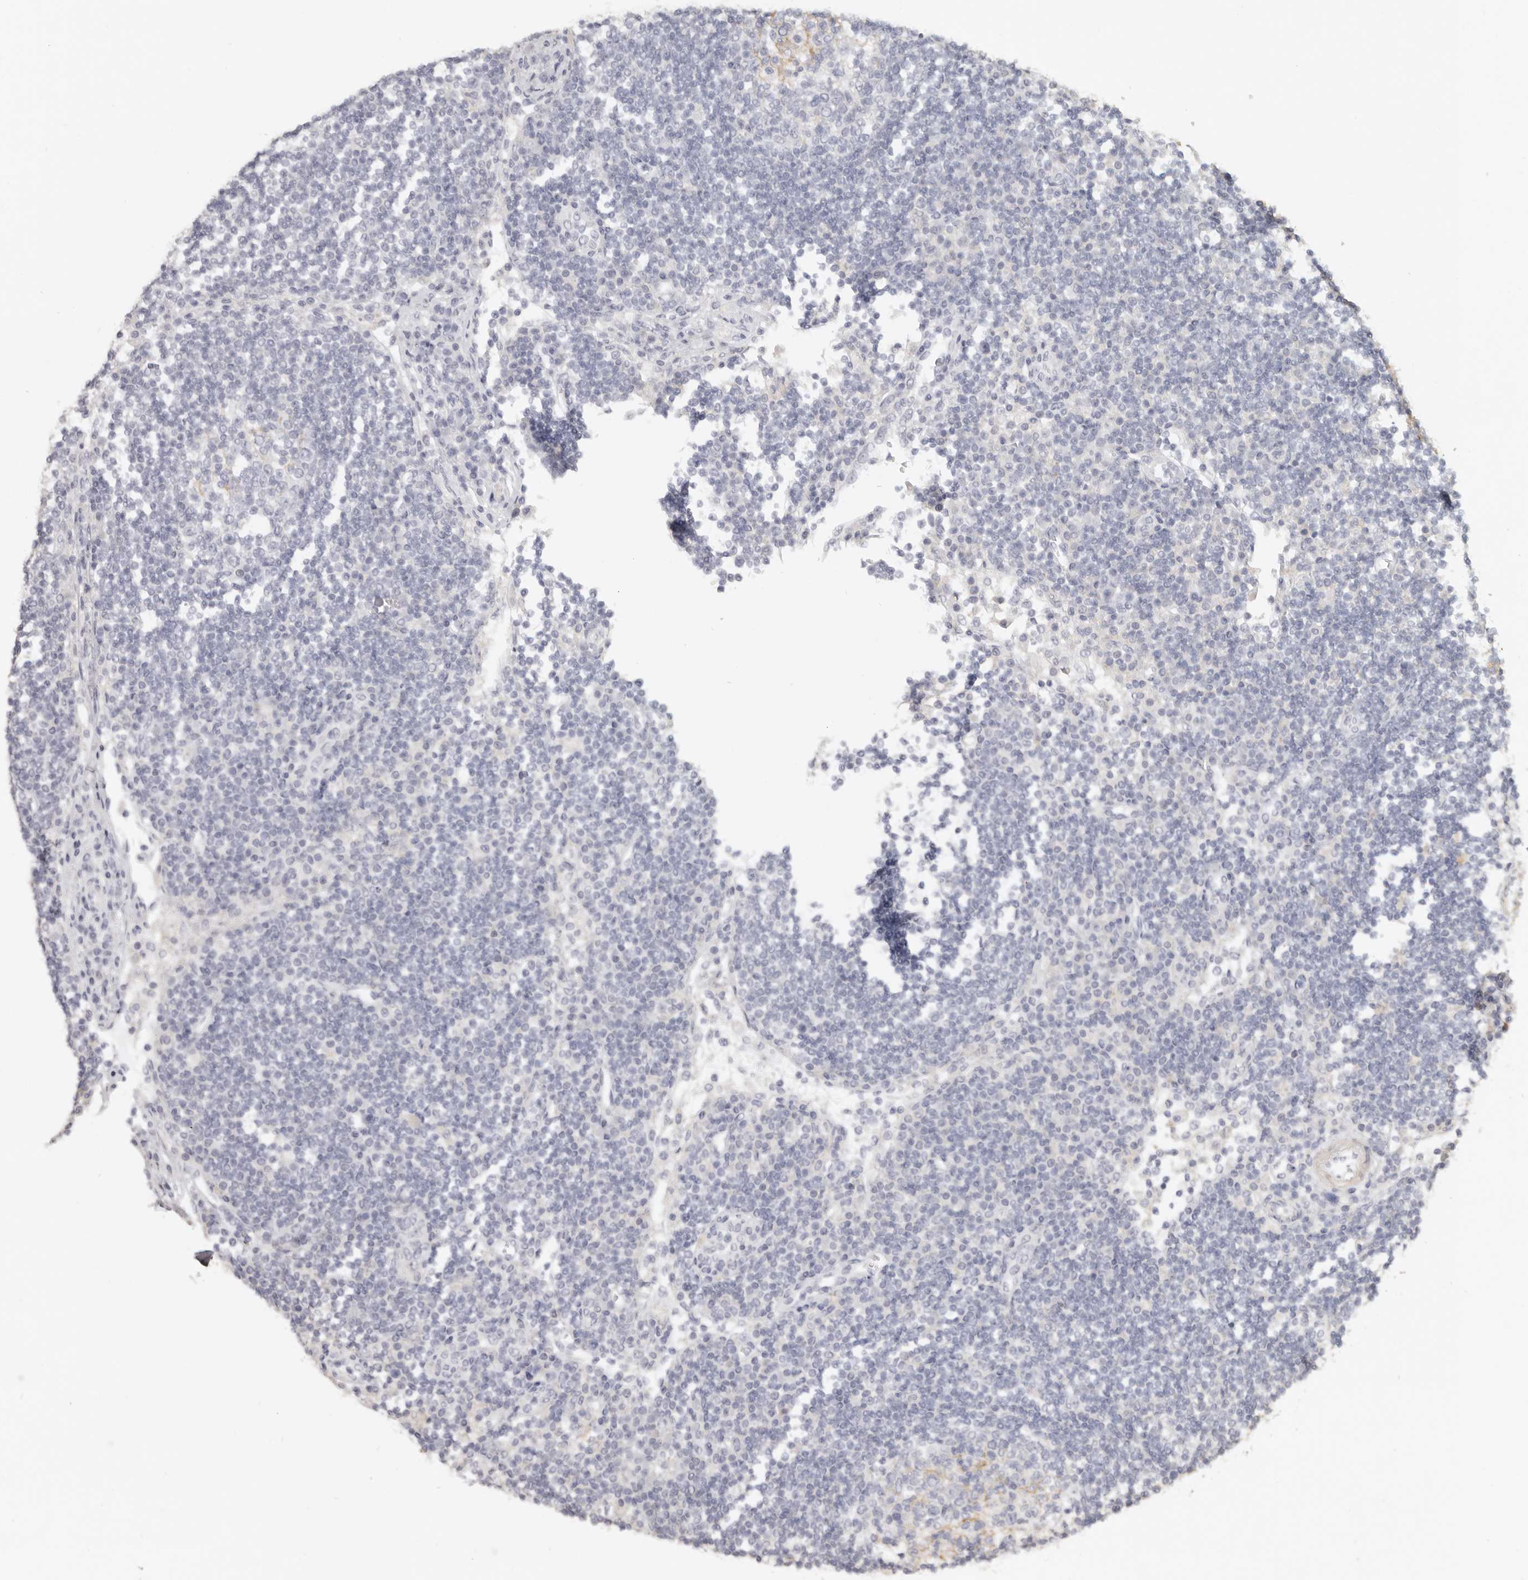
{"staining": {"intensity": "negative", "quantity": "none", "location": "none"}, "tissue": "lymph node", "cell_type": "Germinal center cells", "image_type": "normal", "snomed": [{"axis": "morphology", "description": "Normal tissue, NOS"}, {"axis": "topography", "description": "Lymph node"}], "caption": "This histopathology image is of benign lymph node stained with IHC to label a protein in brown with the nuclei are counter-stained blue. There is no positivity in germinal center cells. Nuclei are stained in blue.", "gene": "RXFP1", "patient": {"sex": "female", "age": 53}}